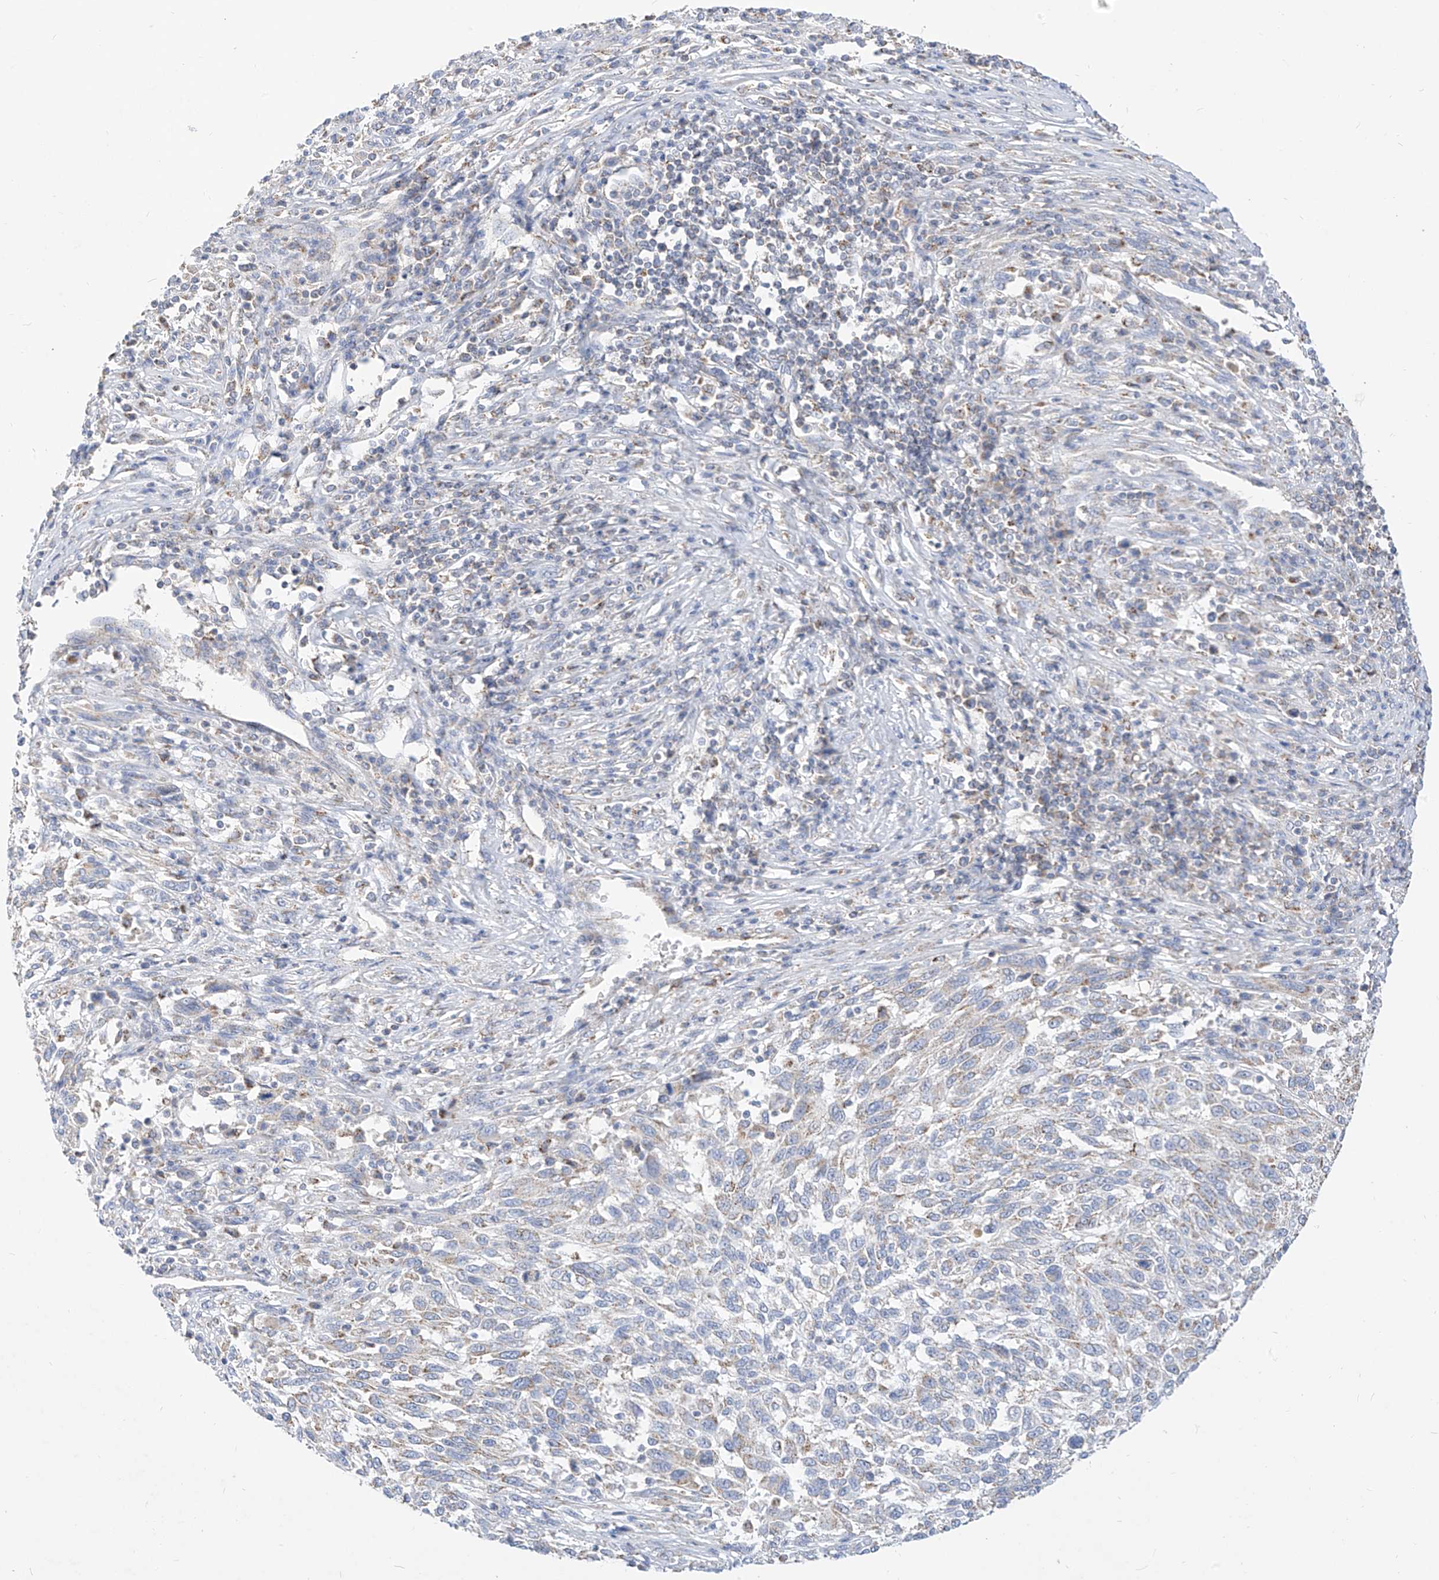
{"staining": {"intensity": "weak", "quantity": "25%-75%", "location": "cytoplasmic/membranous"}, "tissue": "melanoma", "cell_type": "Tumor cells", "image_type": "cancer", "snomed": [{"axis": "morphology", "description": "Malignant melanoma, Metastatic site"}, {"axis": "topography", "description": "Lymph node"}], "caption": "This is a photomicrograph of immunohistochemistry (IHC) staining of malignant melanoma (metastatic site), which shows weak positivity in the cytoplasmic/membranous of tumor cells.", "gene": "RASA2", "patient": {"sex": "male", "age": 61}}